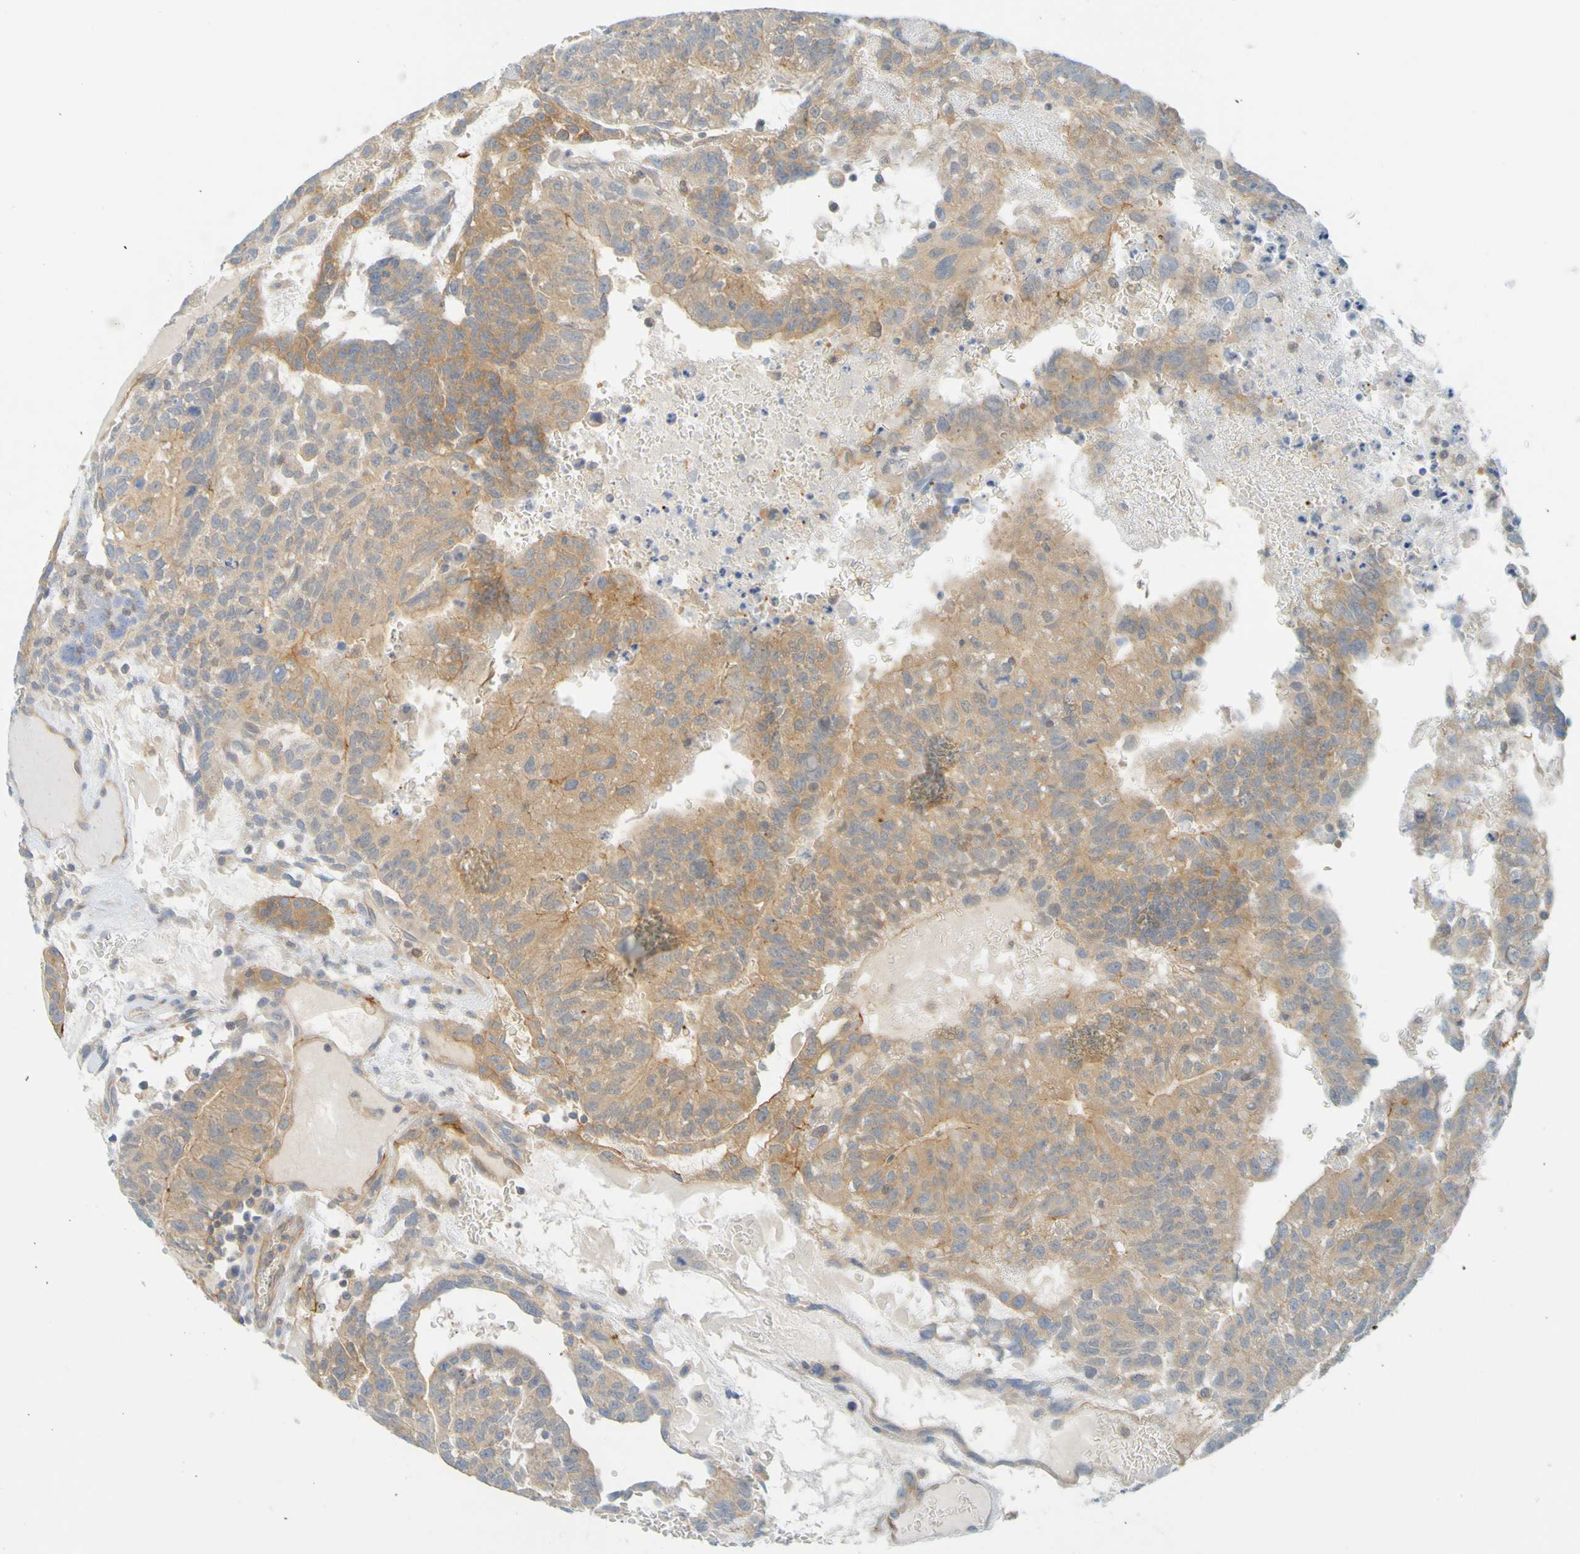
{"staining": {"intensity": "moderate", "quantity": ">75%", "location": "cytoplasmic/membranous"}, "tissue": "testis cancer", "cell_type": "Tumor cells", "image_type": "cancer", "snomed": [{"axis": "morphology", "description": "Seminoma, NOS"}, {"axis": "morphology", "description": "Carcinoma, Embryonal, NOS"}, {"axis": "topography", "description": "Testis"}], "caption": "Human testis cancer stained with a protein marker shows moderate staining in tumor cells.", "gene": "APPL1", "patient": {"sex": "male", "age": 52}}